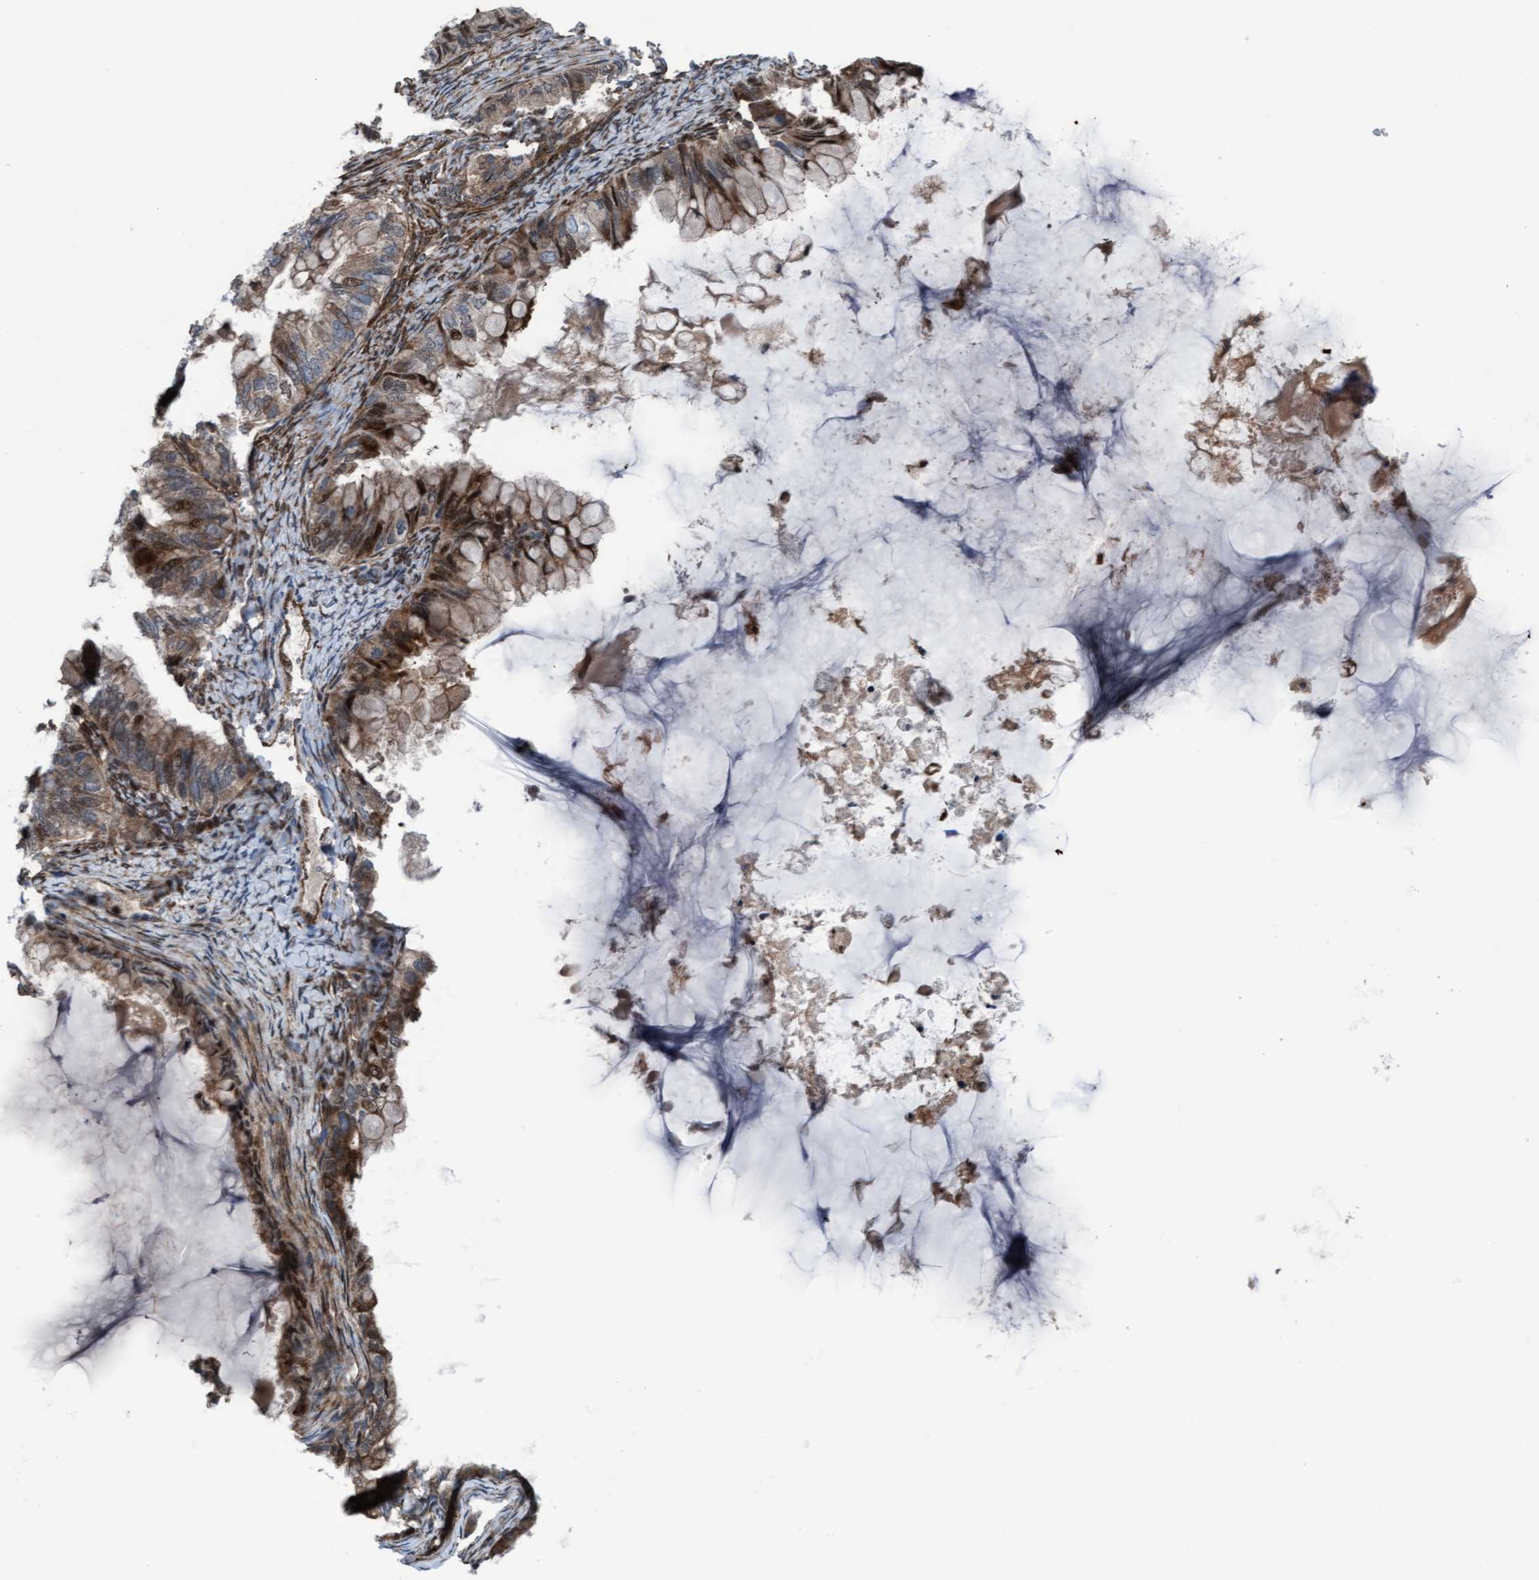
{"staining": {"intensity": "weak", "quantity": ">75%", "location": "cytoplasmic/membranous"}, "tissue": "ovarian cancer", "cell_type": "Tumor cells", "image_type": "cancer", "snomed": [{"axis": "morphology", "description": "Cystadenocarcinoma, mucinous, NOS"}, {"axis": "topography", "description": "Ovary"}], "caption": "An image of ovarian mucinous cystadenocarcinoma stained for a protein shows weak cytoplasmic/membranous brown staining in tumor cells.", "gene": "KLHL26", "patient": {"sex": "female", "age": 80}}